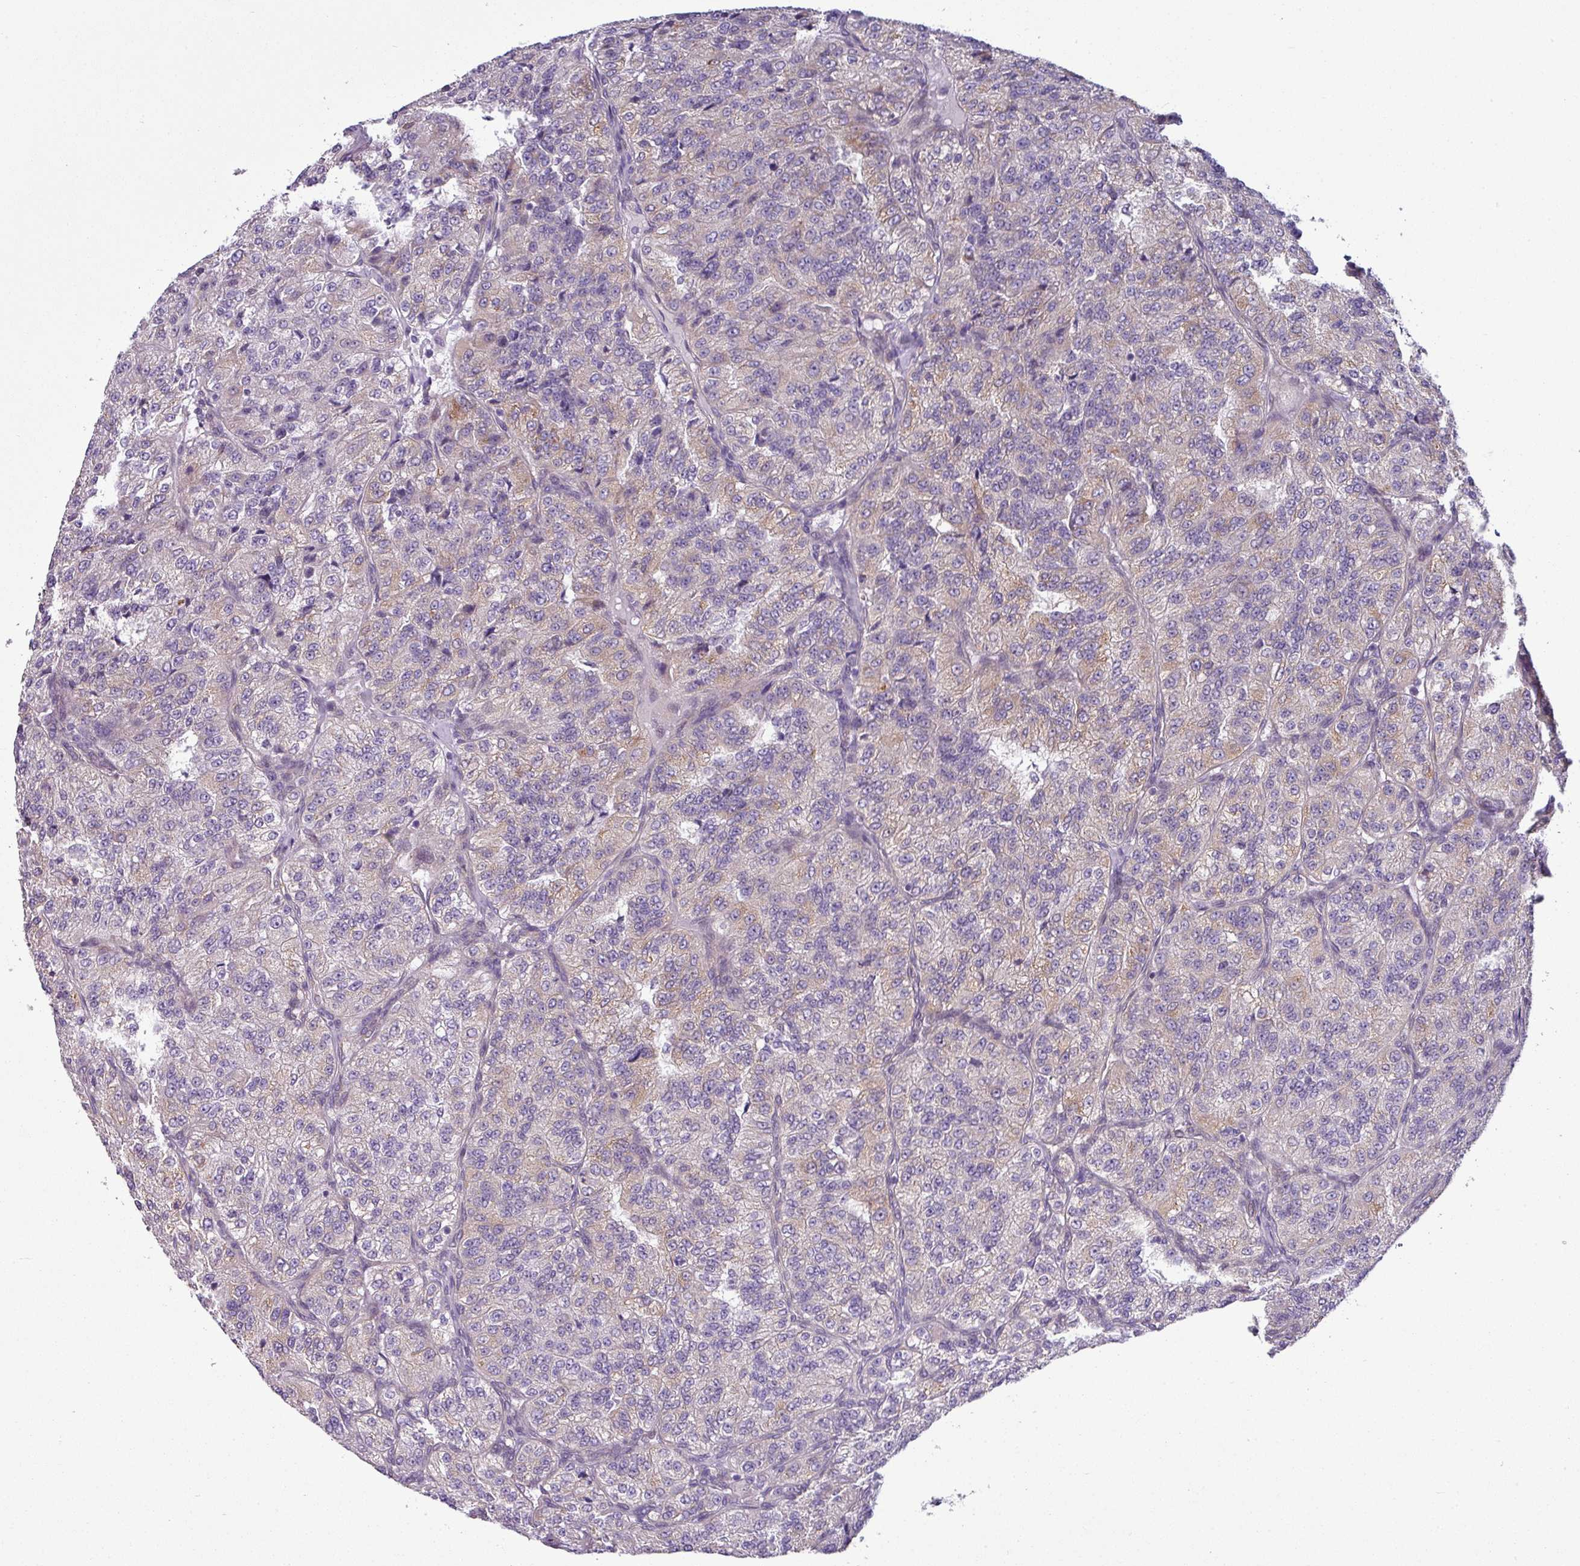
{"staining": {"intensity": "moderate", "quantity": "25%-75%", "location": "cytoplasmic/membranous"}, "tissue": "renal cancer", "cell_type": "Tumor cells", "image_type": "cancer", "snomed": [{"axis": "morphology", "description": "Adenocarcinoma, NOS"}, {"axis": "topography", "description": "Kidney"}], "caption": "Protein expression analysis of adenocarcinoma (renal) reveals moderate cytoplasmic/membranous expression in approximately 25%-75% of tumor cells. The staining is performed using DAB brown chromogen to label protein expression. The nuclei are counter-stained blue using hematoxylin.", "gene": "TOR1AIP2", "patient": {"sex": "female", "age": 63}}